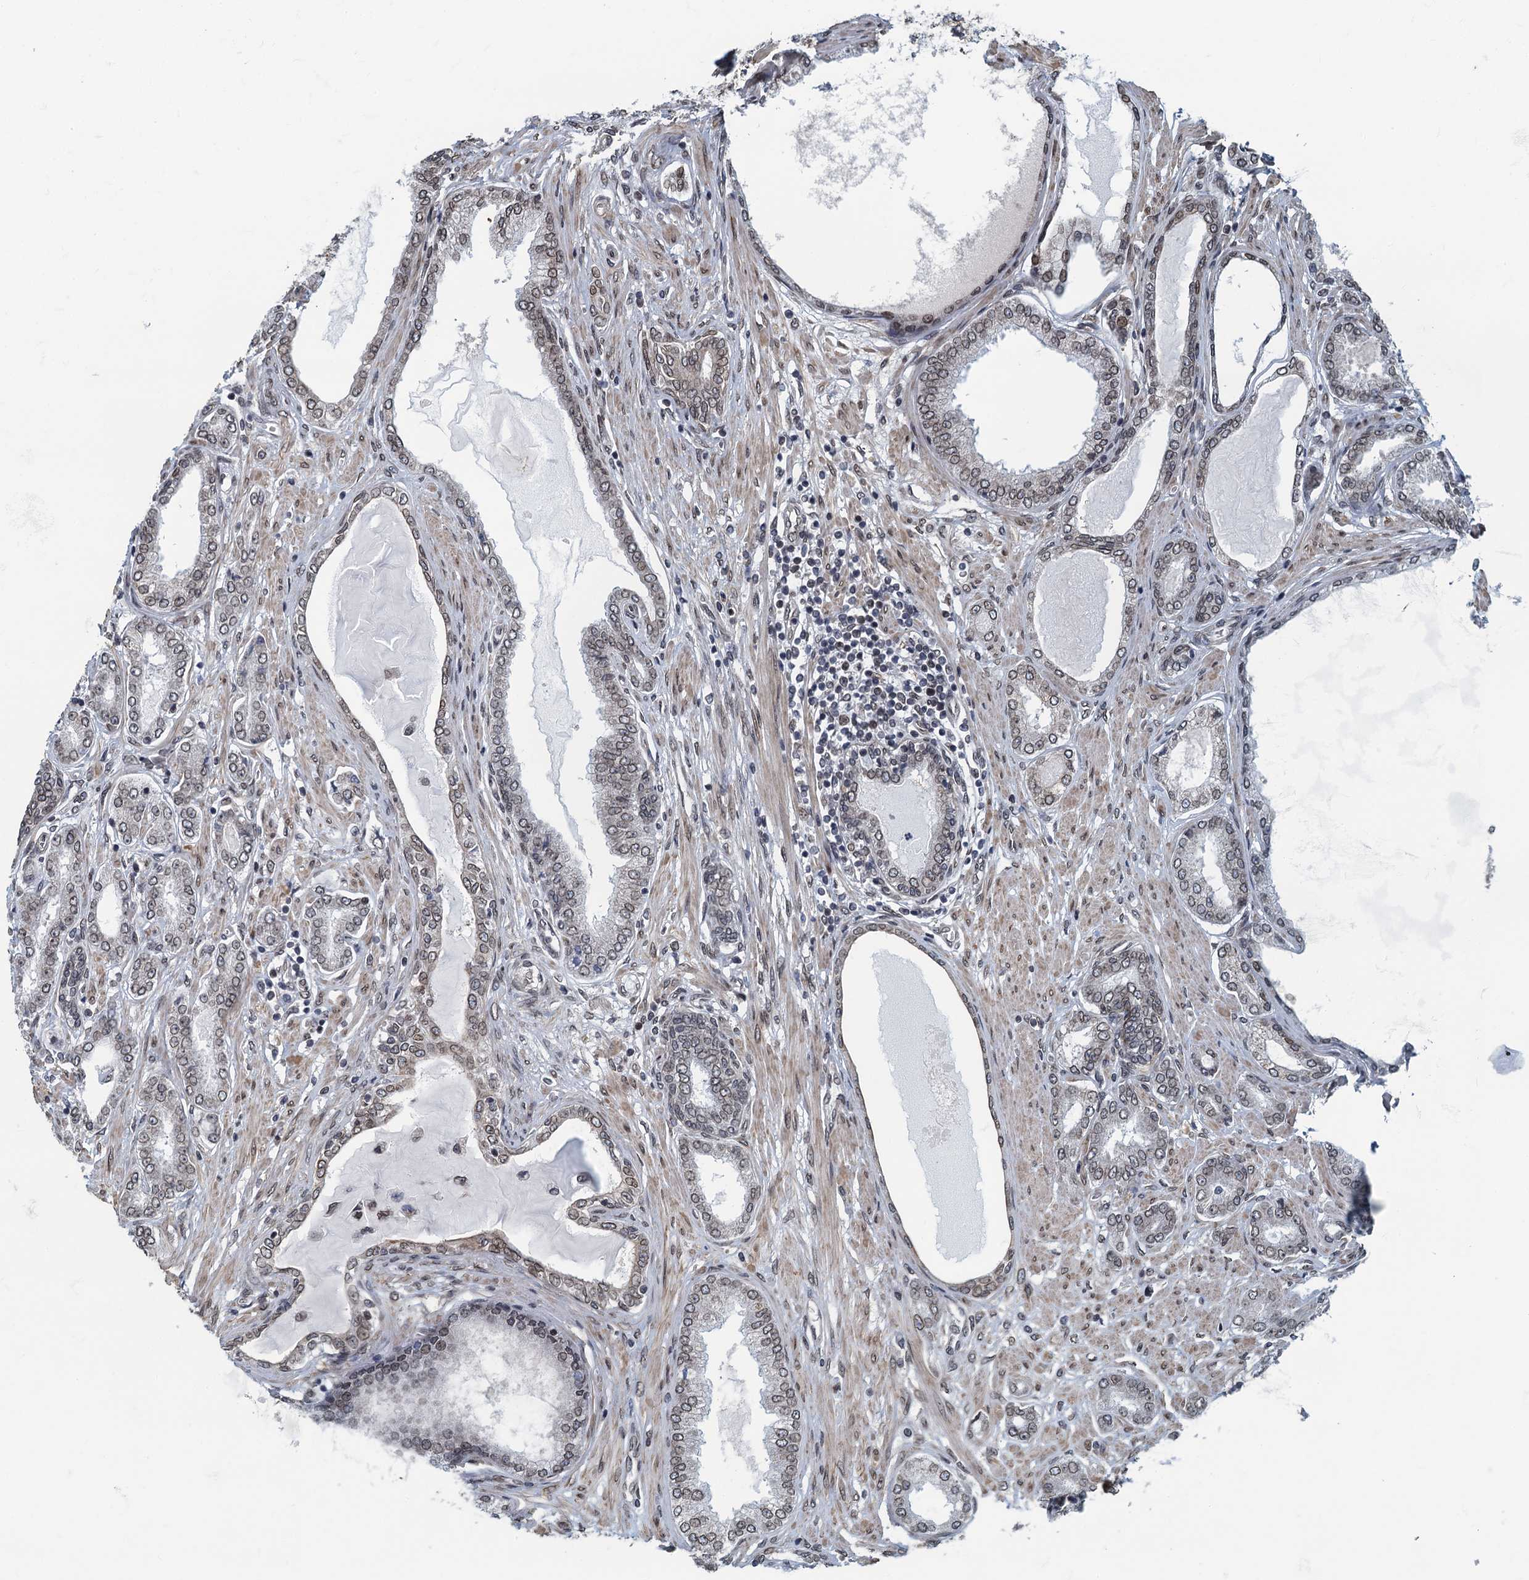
{"staining": {"intensity": "weak", "quantity": ">75%", "location": "cytoplasmic/membranous,nuclear"}, "tissue": "prostate cancer", "cell_type": "Tumor cells", "image_type": "cancer", "snomed": [{"axis": "morphology", "description": "Adenocarcinoma, Low grade"}, {"axis": "topography", "description": "Prostate"}], "caption": "Immunohistochemistry of prostate low-grade adenocarcinoma displays low levels of weak cytoplasmic/membranous and nuclear staining in about >75% of tumor cells. (DAB IHC, brown staining for protein, blue staining for nuclei).", "gene": "CCDC34", "patient": {"sex": "male", "age": 63}}